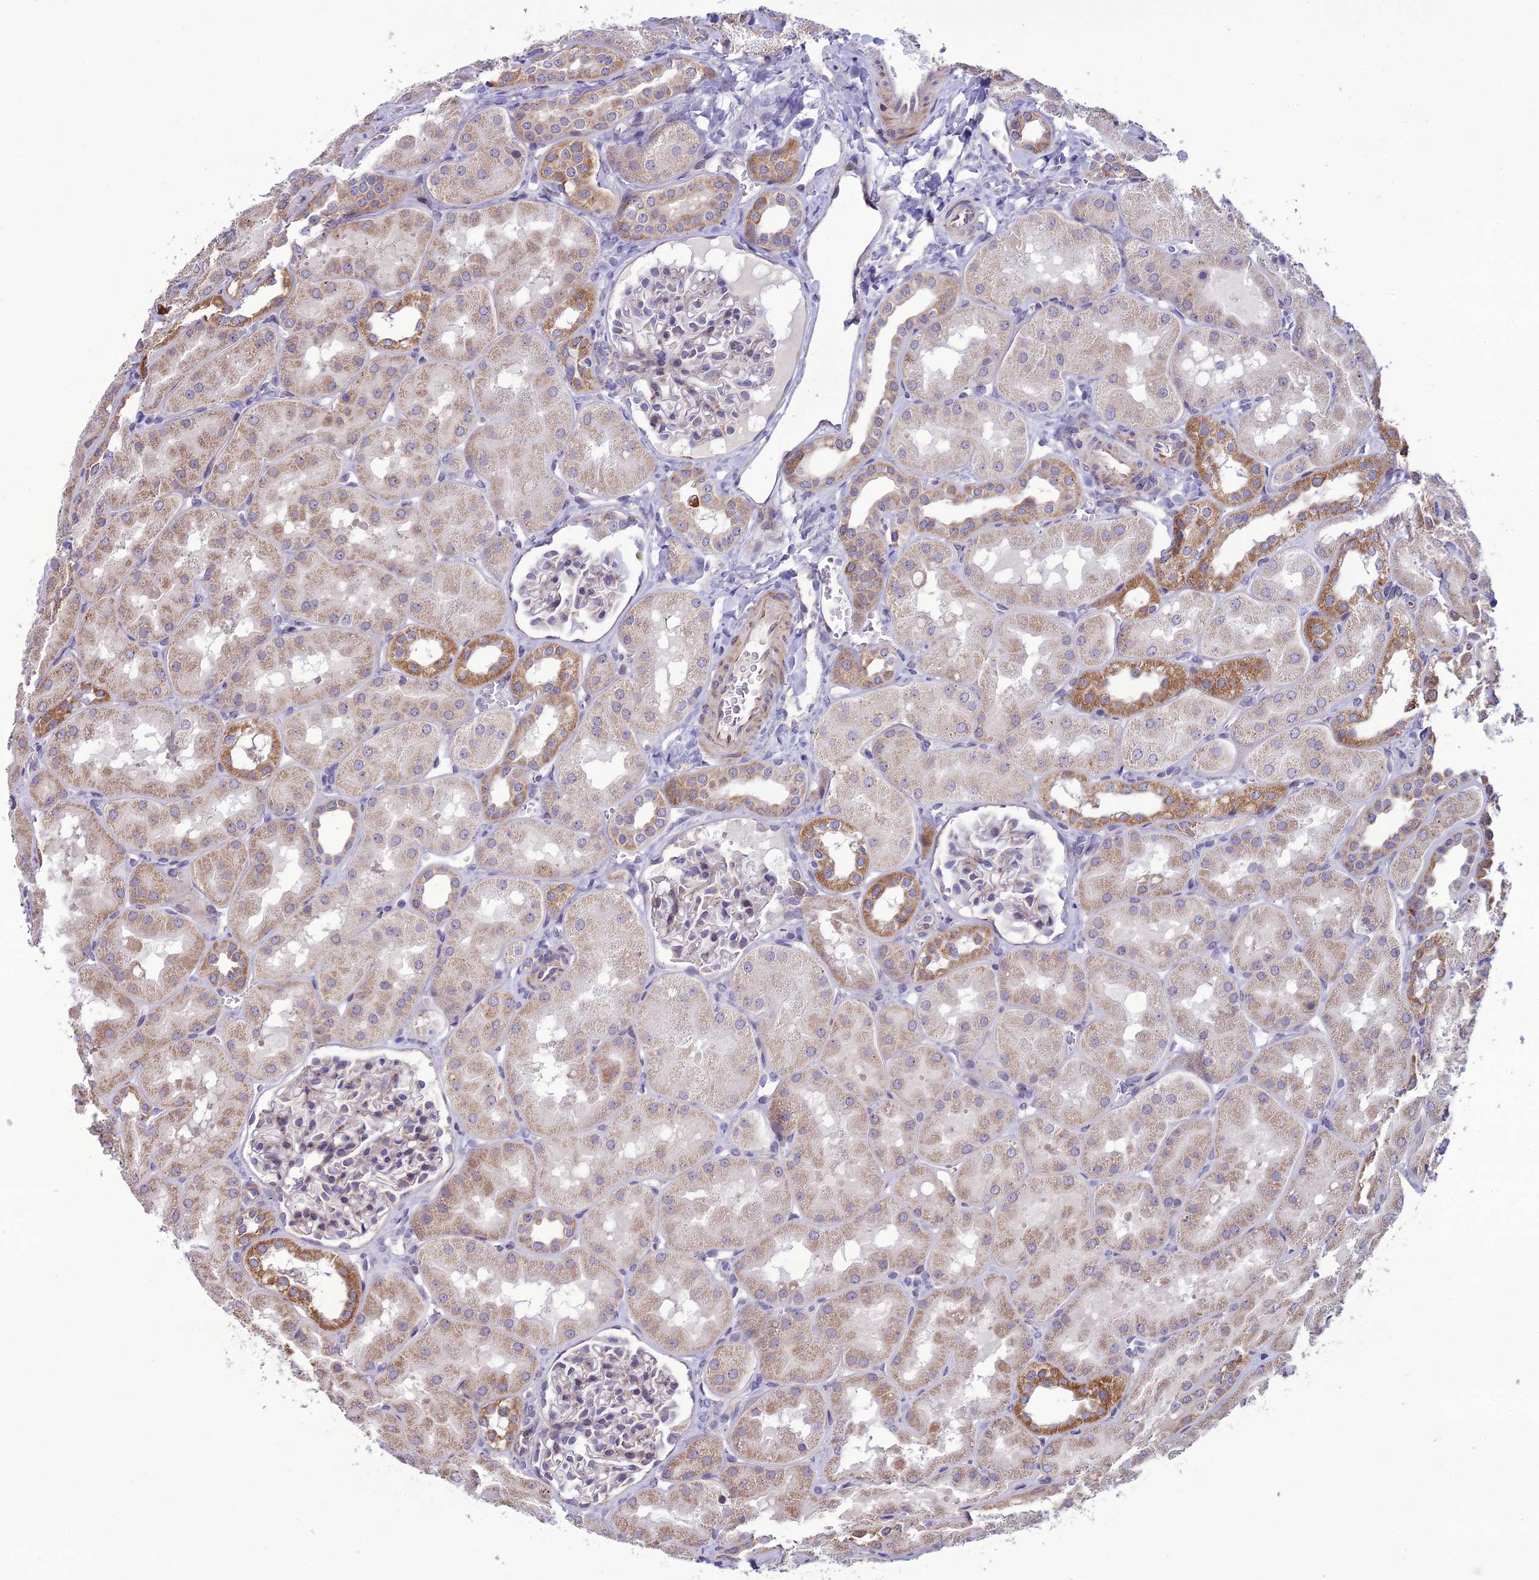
{"staining": {"intensity": "weak", "quantity": "<25%", "location": "cytoplasmic/membranous"}, "tissue": "kidney", "cell_type": "Cells in glomeruli", "image_type": "normal", "snomed": [{"axis": "morphology", "description": "Normal tissue, NOS"}, {"axis": "topography", "description": "Kidney"}, {"axis": "topography", "description": "Urinary bladder"}], "caption": "A histopathology image of kidney stained for a protein demonstrates no brown staining in cells in glomeruli. (DAB (3,3'-diaminobenzidine) IHC with hematoxylin counter stain).", "gene": "NODAL", "patient": {"sex": "male", "age": 16}}